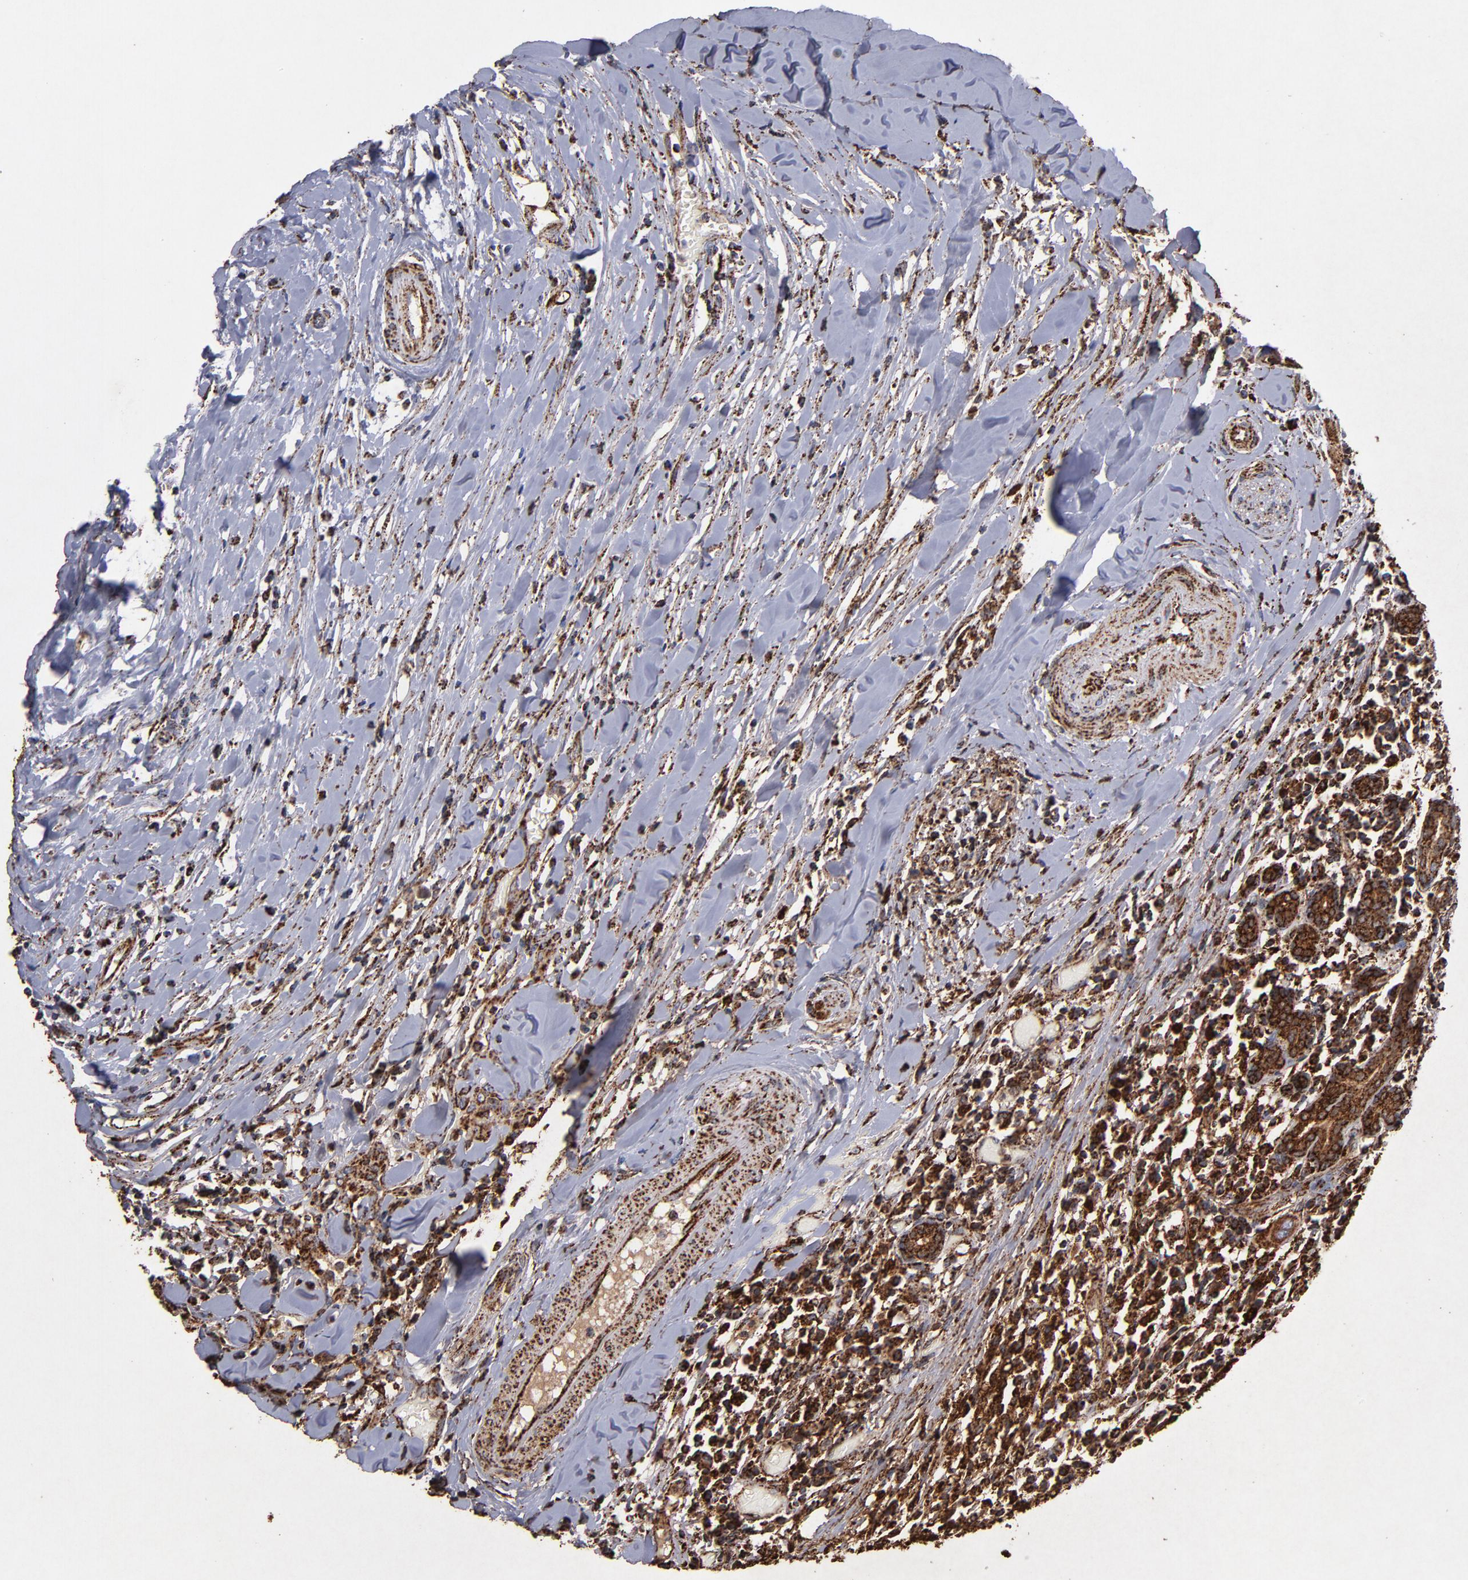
{"staining": {"intensity": "strong", "quantity": ">75%", "location": "cytoplasmic/membranous"}, "tissue": "head and neck cancer", "cell_type": "Tumor cells", "image_type": "cancer", "snomed": [{"axis": "morphology", "description": "Neoplasm, malignant, NOS"}, {"axis": "topography", "description": "Salivary gland"}, {"axis": "topography", "description": "Head-Neck"}], "caption": "Protein expression by immunohistochemistry (IHC) reveals strong cytoplasmic/membranous staining in about >75% of tumor cells in neoplasm (malignant) (head and neck).", "gene": "SOD2", "patient": {"sex": "male", "age": 43}}